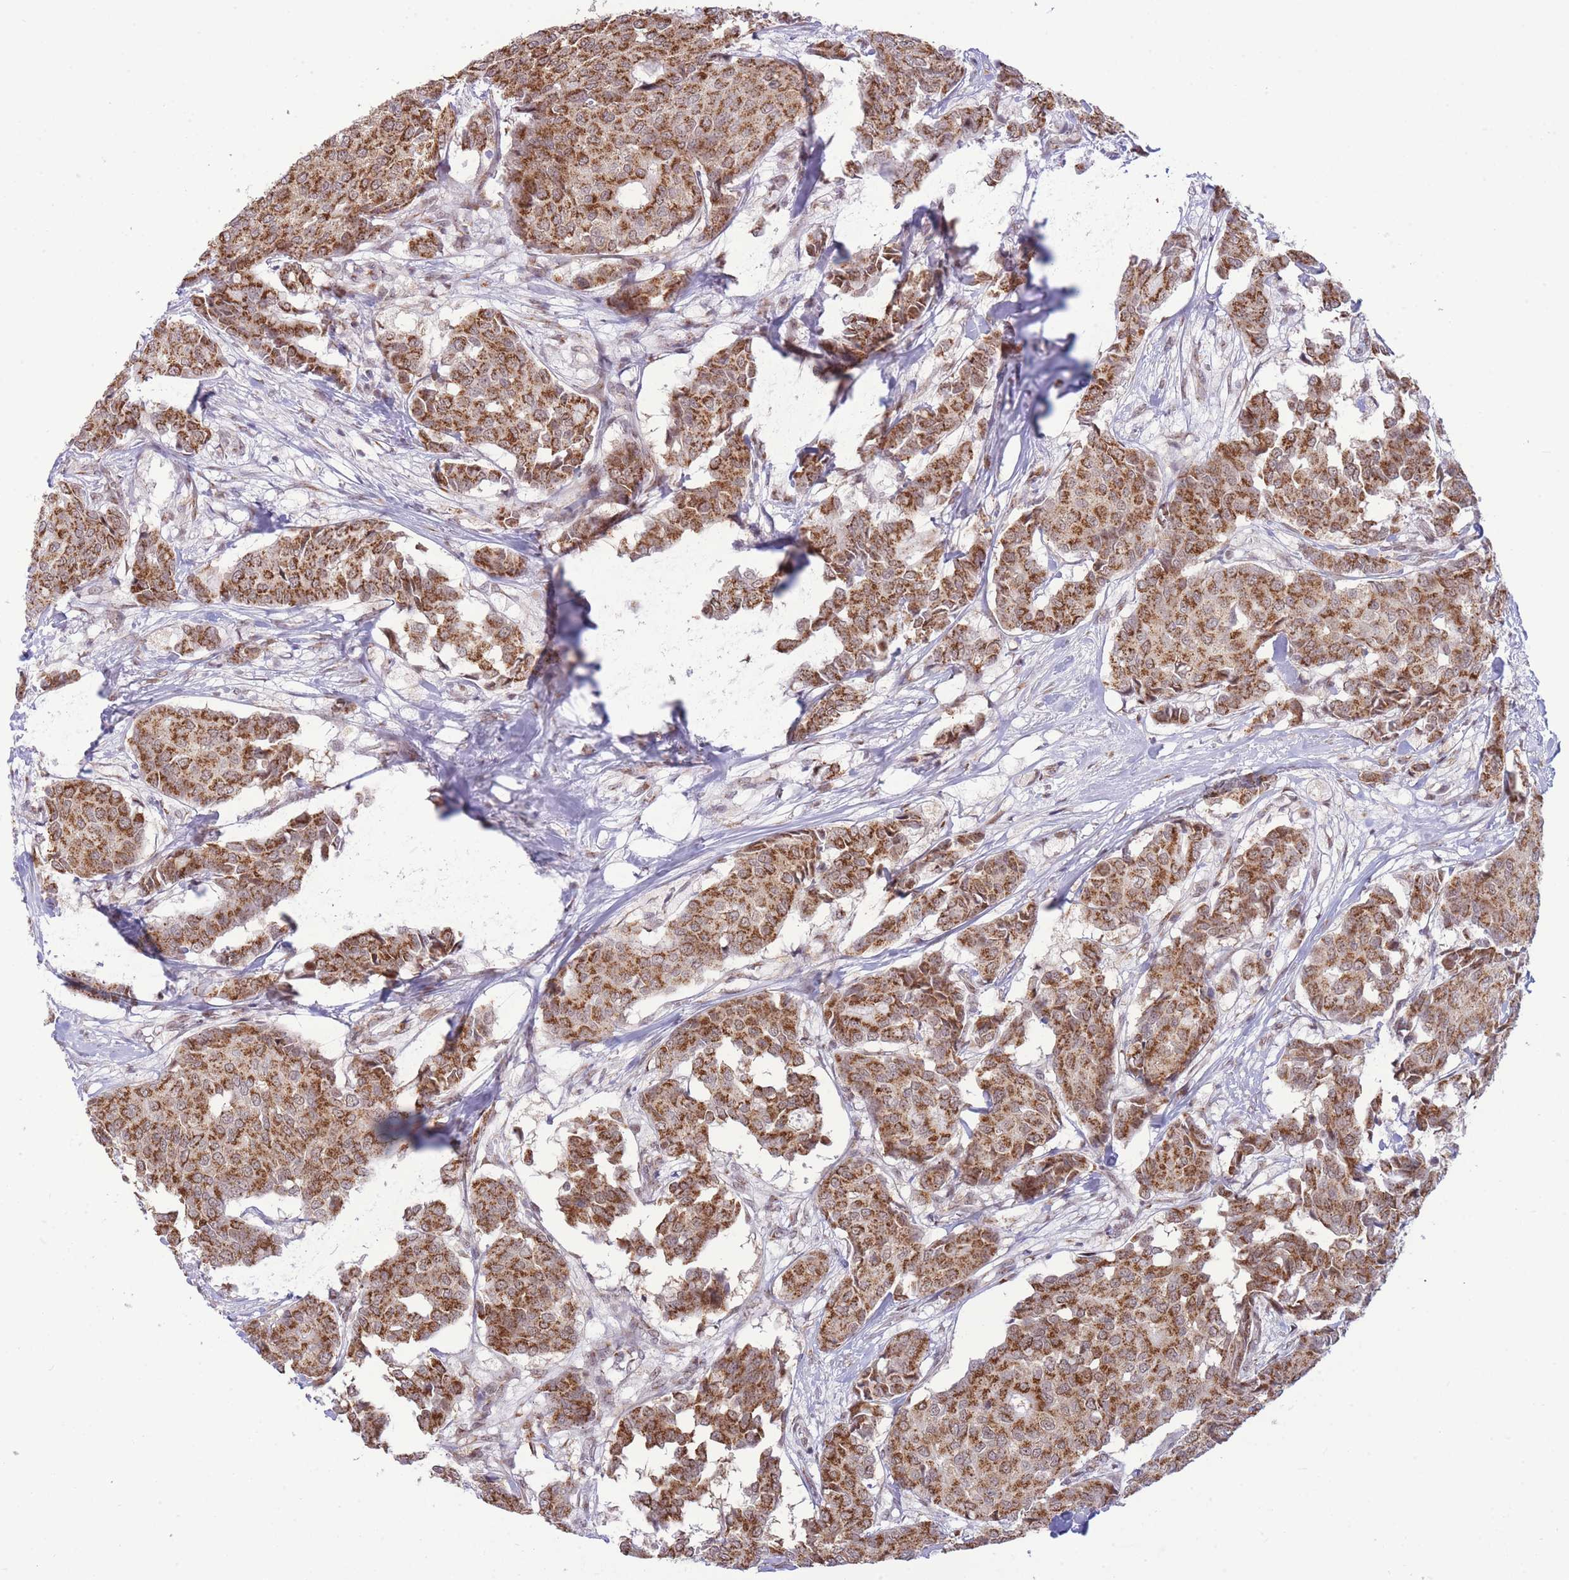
{"staining": {"intensity": "moderate", "quantity": ">75%", "location": "cytoplasmic/membranous"}, "tissue": "breast cancer", "cell_type": "Tumor cells", "image_type": "cancer", "snomed": [{"axis": "morphology", "description": "Duct carcinoma"}, {"axis": "topography", "description": "Breast"}], "caption": "About >75% of tumor cells in human breast invasive ductal carcinoma show moderate cytoplasmic/membranous protein staining as visualized by brown immunohistochemical staining.", "gene": "INO80C", "patient": {"sex": "female", "age": 75}}